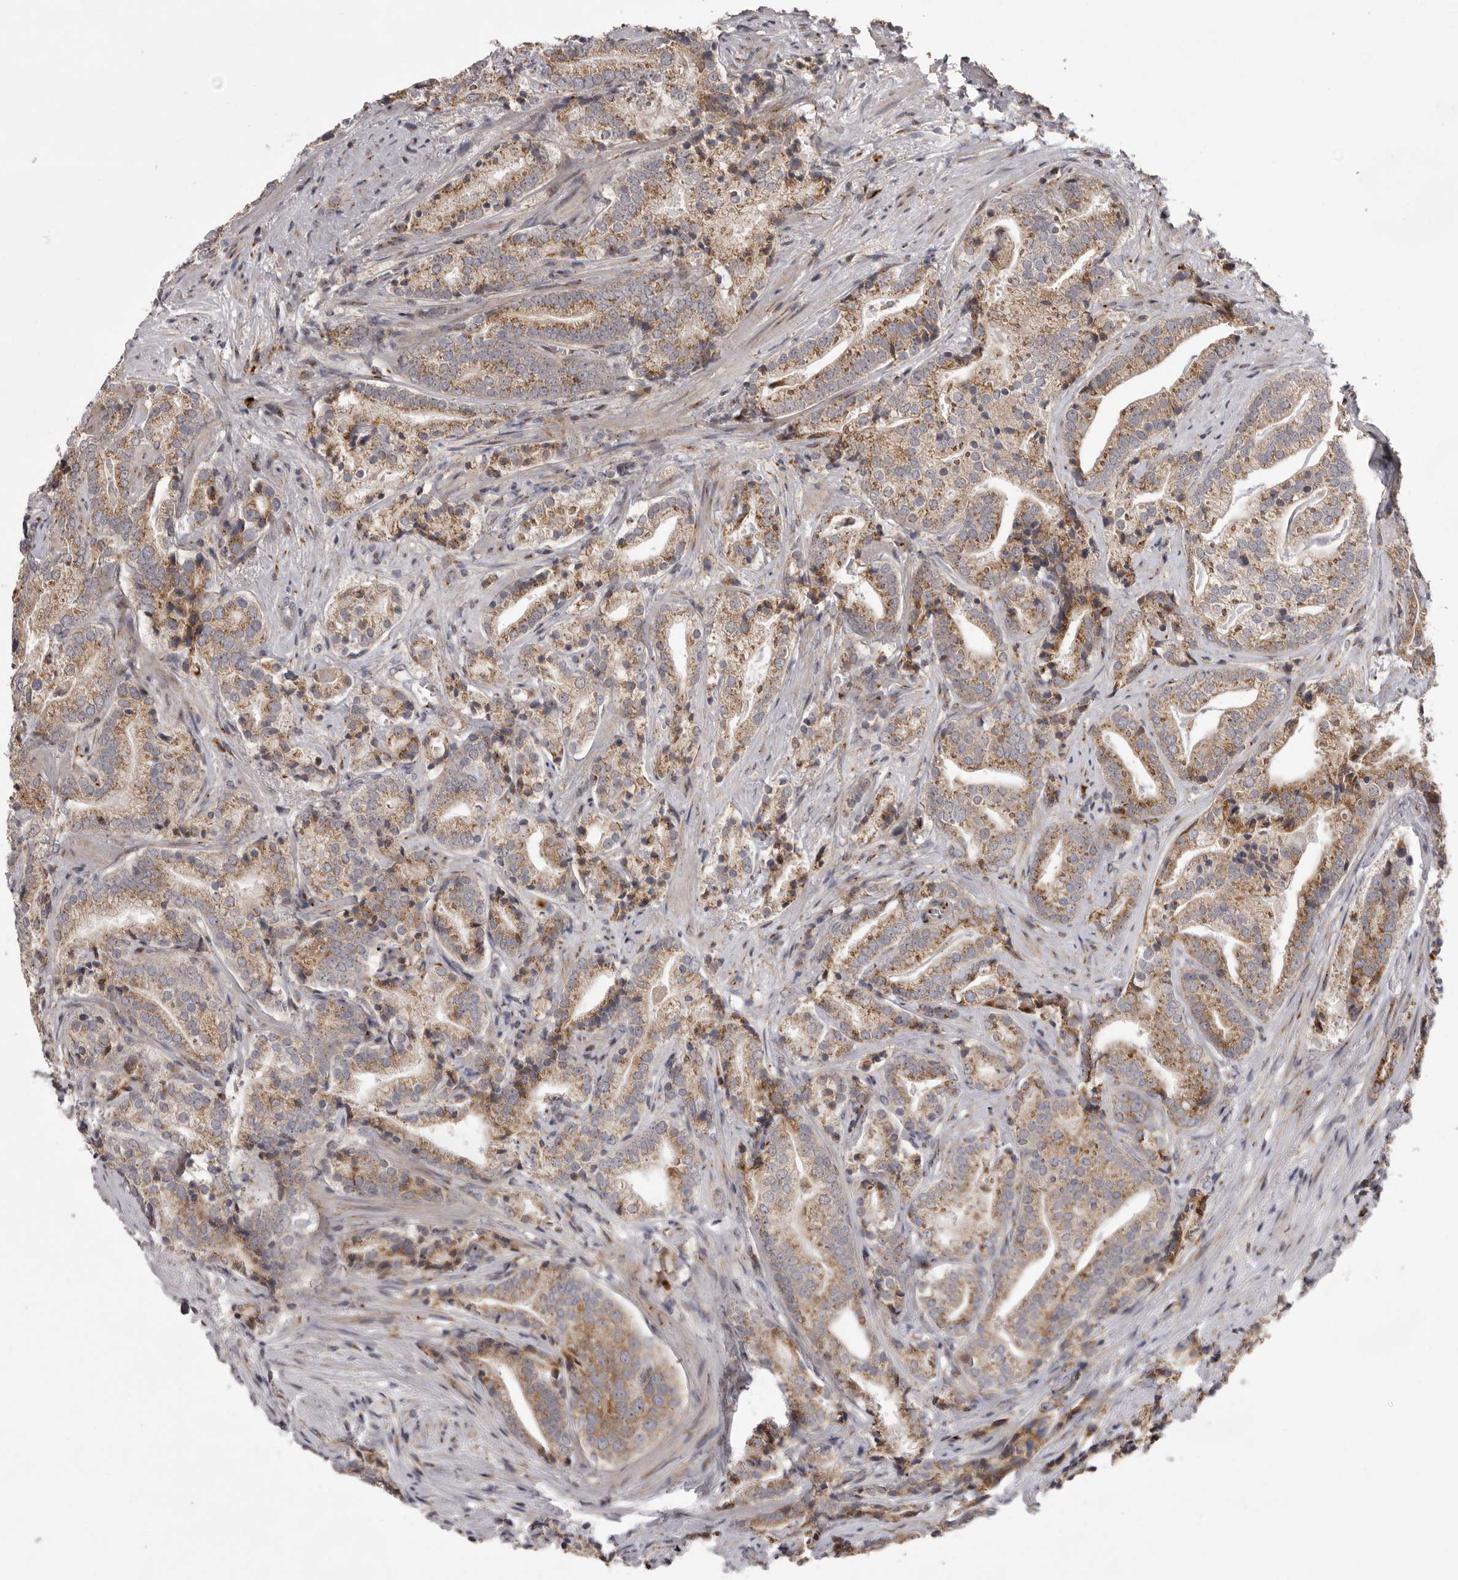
{"staining": {"intensity": "moderate", "quantity": ">75%", "location": "cytoplasmic/membranous"}, "tissue": "prostate cancer", "cell_type": "Tumor cells", "image_type": "cancer", "snomed": [{"axis": "morphology", "description": "Adenocarcinoma, High grade"}, {"axis": "topography", "description": "Prostate"}], "caption": "High-grade adenocarcinoma (prostate) tissue reveals moderate cytoplasmic/membranous expression in approximately >75% of tumor cells, visualized by immunohistochemistry.", "gene": "WDR47", "patient": {"sex": "male", "age": 57}}